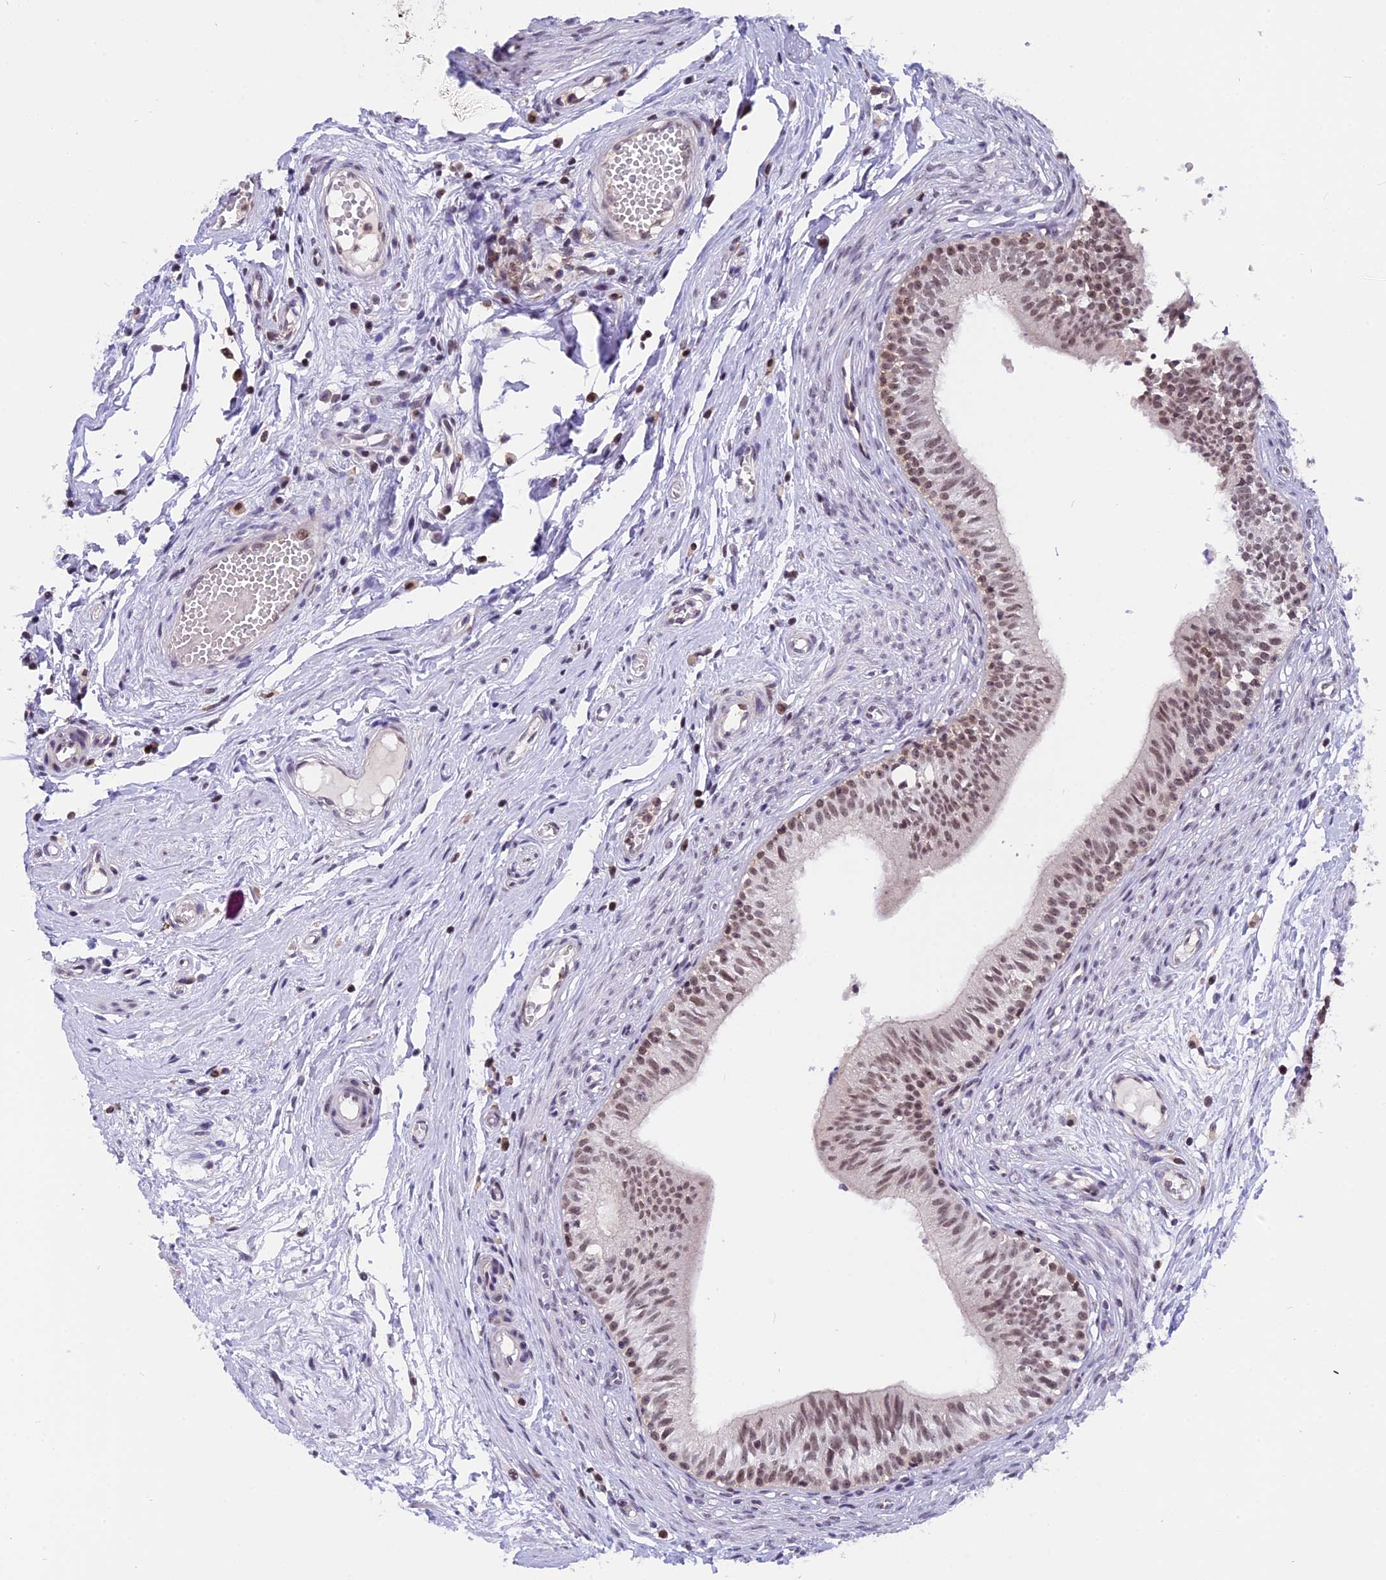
{"staining": {"intensity": "moderate", "quantity": ">75%", "location": "cytoplasmic/membranous,nuclear"}, "tissue": "epididymis", "cell_type": "Glandular cells", "image_type": "normal", "snomed": [{"axis": "morphology", "description": "Normal tissue, NOS"}, {"axis": "topography", "description": "Epididymis, spermatic cord, NOS"}], "caption": "Normal epididymis exhibits moderate cytoplasmic/membranous,nuclear staining in approximately >75% of glandular cells, visualized by immunohistochemistry. (DAB IHC, brown staining for protein, blue staining for nuclei).", "gene": "TADA3", "patient": {"sex": "male", "age": 22}}